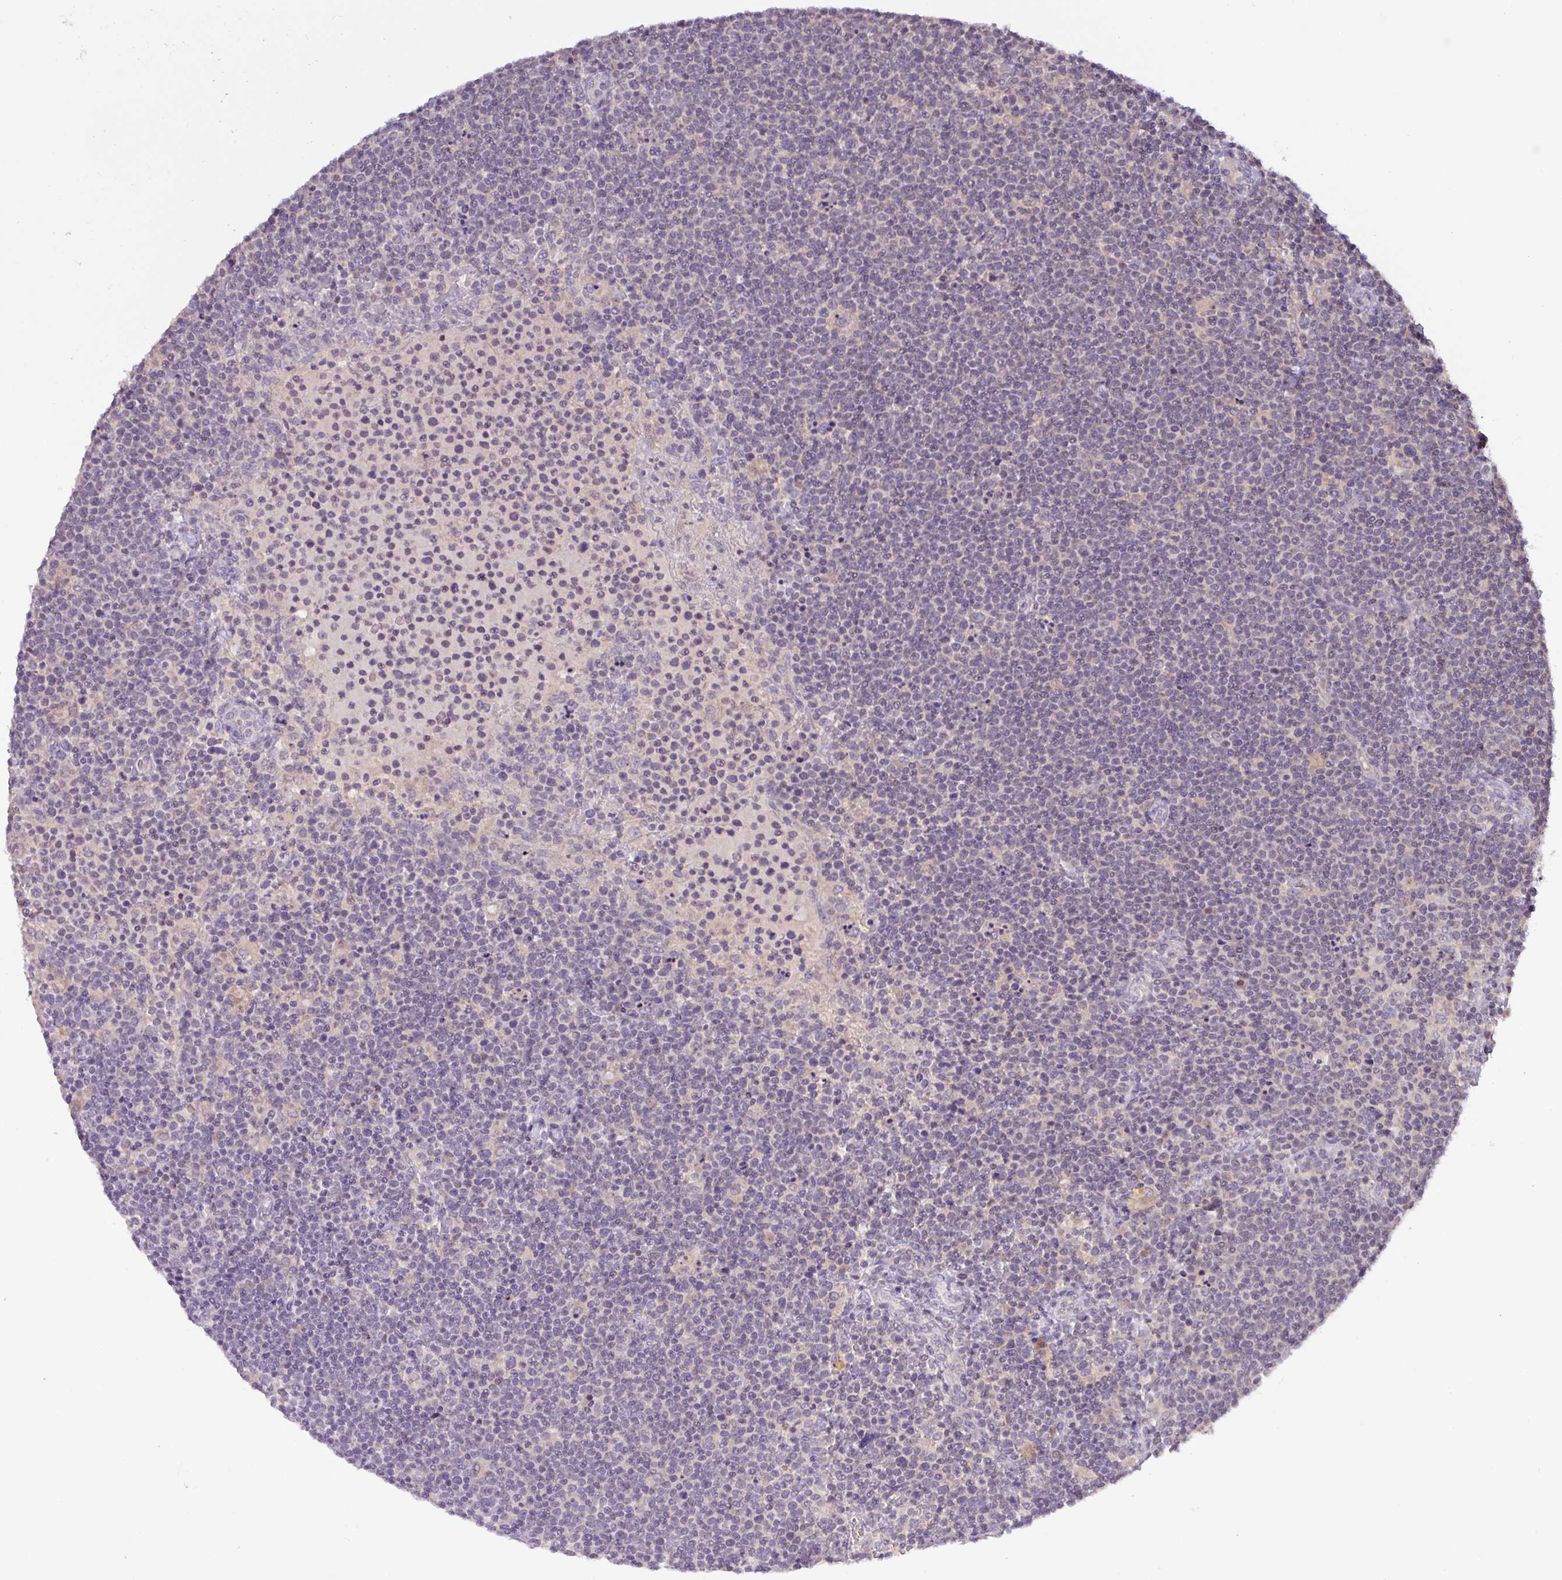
{"staining": {"intensity": "negative", "quantity": "none", "location": "none"}, "tissue": "lymphoma", "cell_type": "Tumor cells", "image_type": "cancer", "snomed": [{"axis": "morphology", "description": "Malignant lymphoma, non-Hodgkin's type, High grade"}, {"axis": "topography", "description": "Lymph node"}], "caption": "Tumor cells show no significant positivity in lymphoma.", "gene": "TMEM62", "patient": {"sex": "male", "age": 61}}